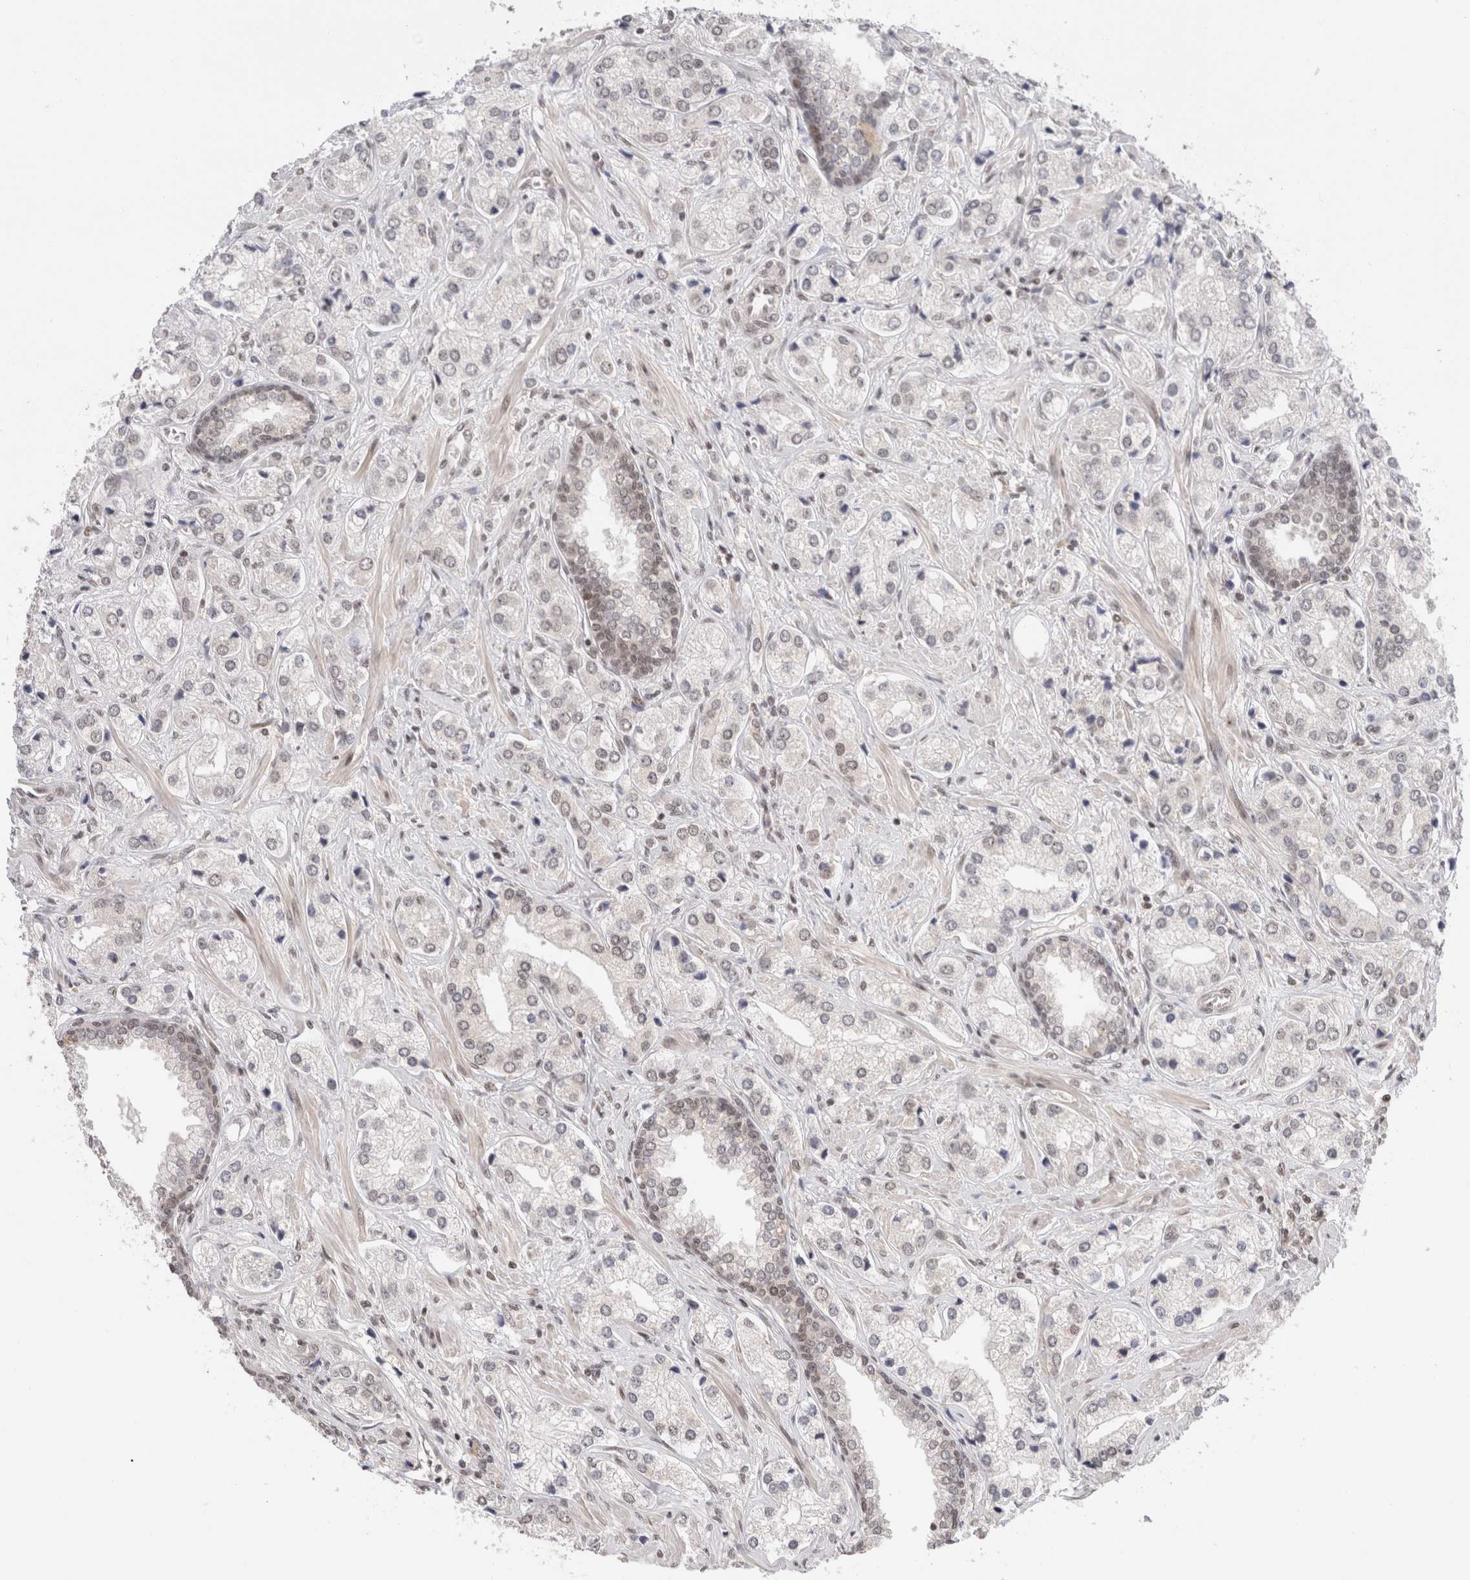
{"staining": {"intensity": "negative", "quantity": "none", "location": "none"}, "tissue": "prostate cancer", "cell_type": "Tumor cells", "image_type": "cancer", "snomed": [{"axis": "morphology", "description": "Adenocarcinoma, High grade"}, {"axis": "topography", "description": "Prostate"}], "caption": "Human prostate cancer stained for a protein using immunohistochemistry displays no positivity in tumor cells.", "gene": "GATAD2A", "patient": {"sex": "male", "age": 66}}